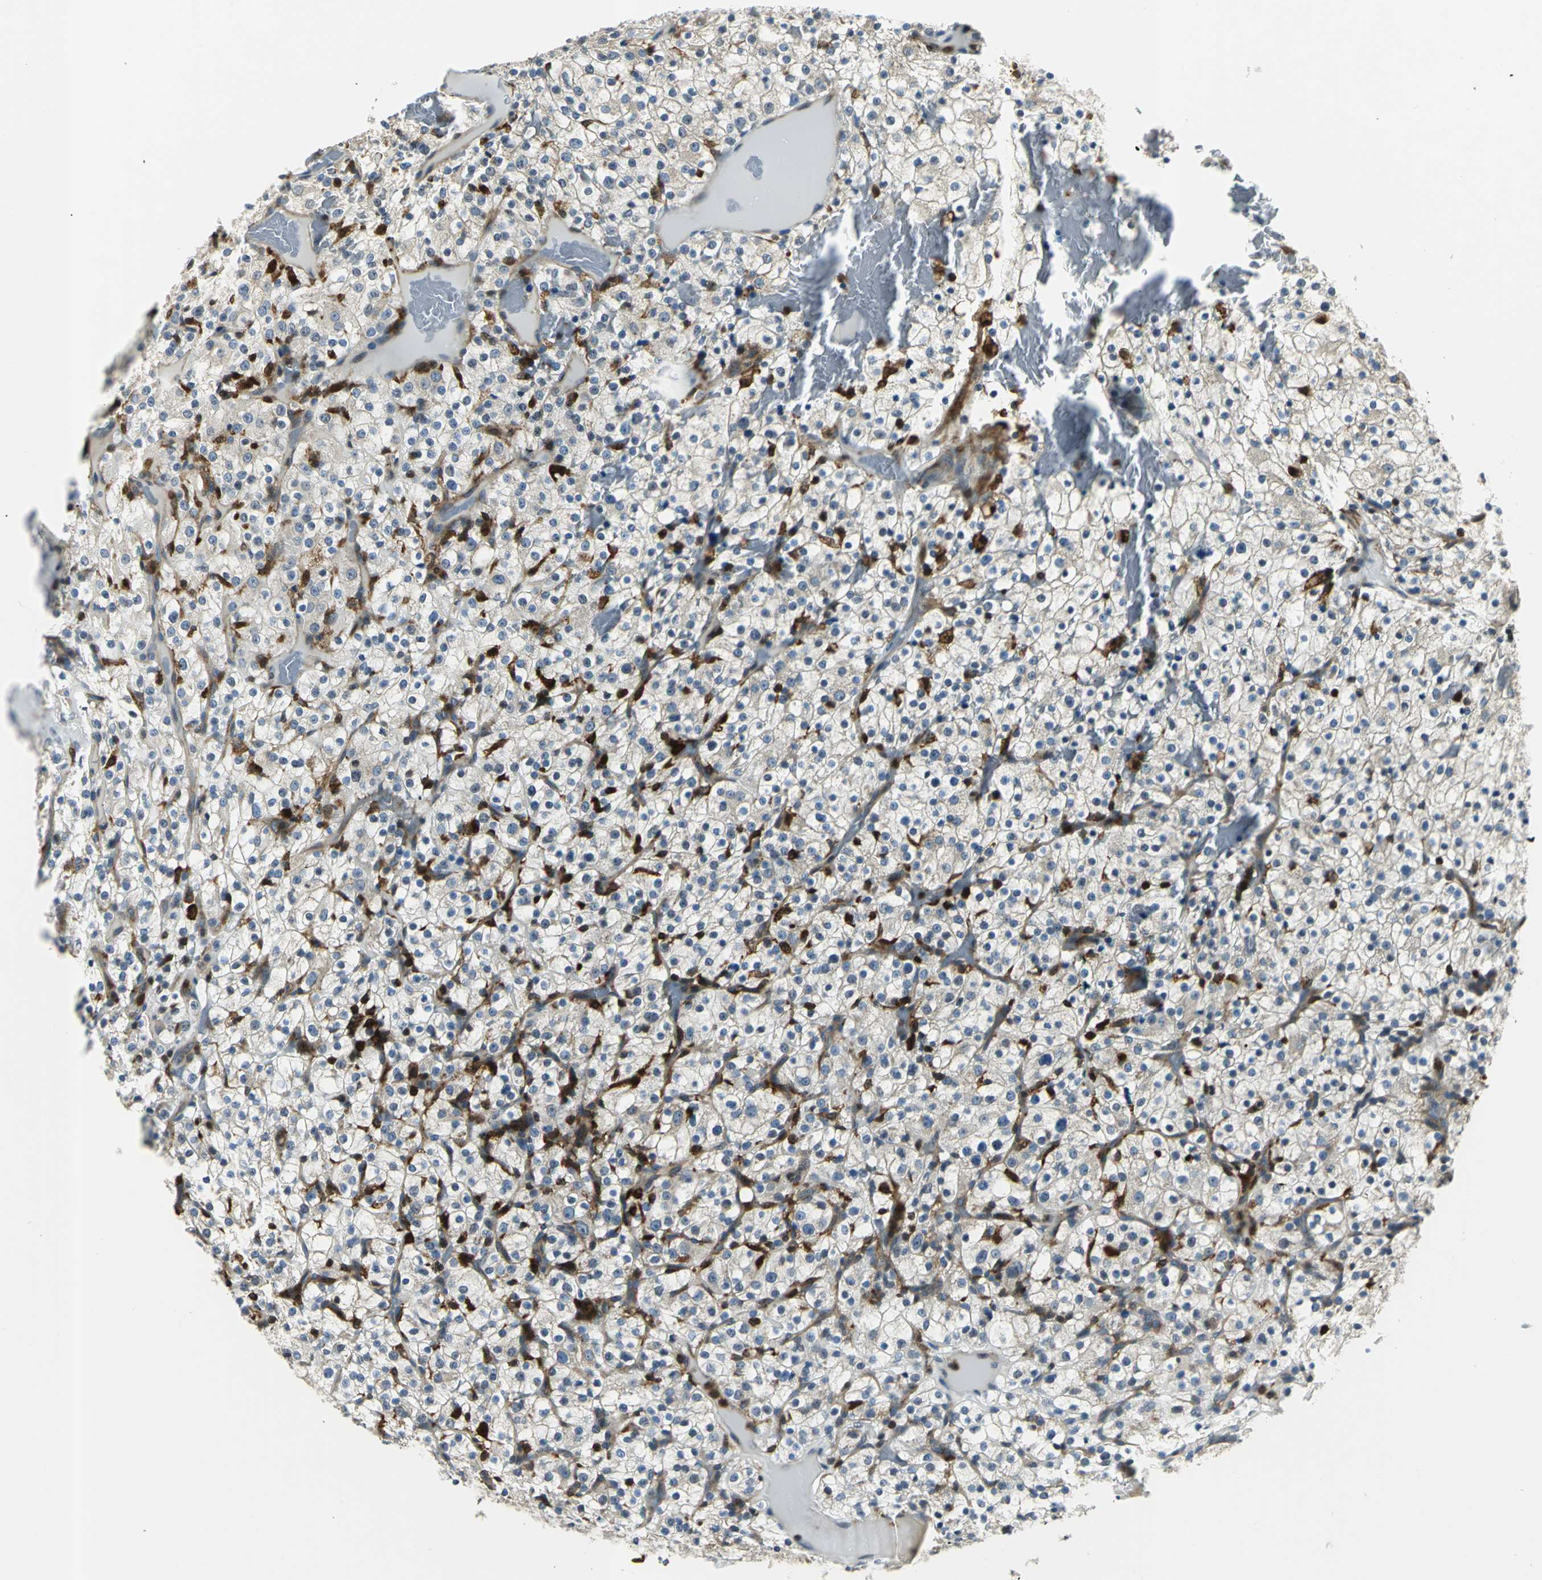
{"staining": {"intensity": "negative", "quantity": "none", "location": "none"}, "tissue": "renal cancer", "cell_type": "Tumor cells", "image_type": "cancer", "snomed": [{"axis": "morphology", "description": "Normal tissue, NOS"}, {"axis": "morphology", "description": "Adenocarcinoma, NOS"}, {"axis": "topography", "description": "Kidney"}], "caption": "Human renal cancer stained for a protein using IHC demonstrates no staining in tumor cells.", "gene": "USP40", "patient": {"sex": "female", "age": 72}}